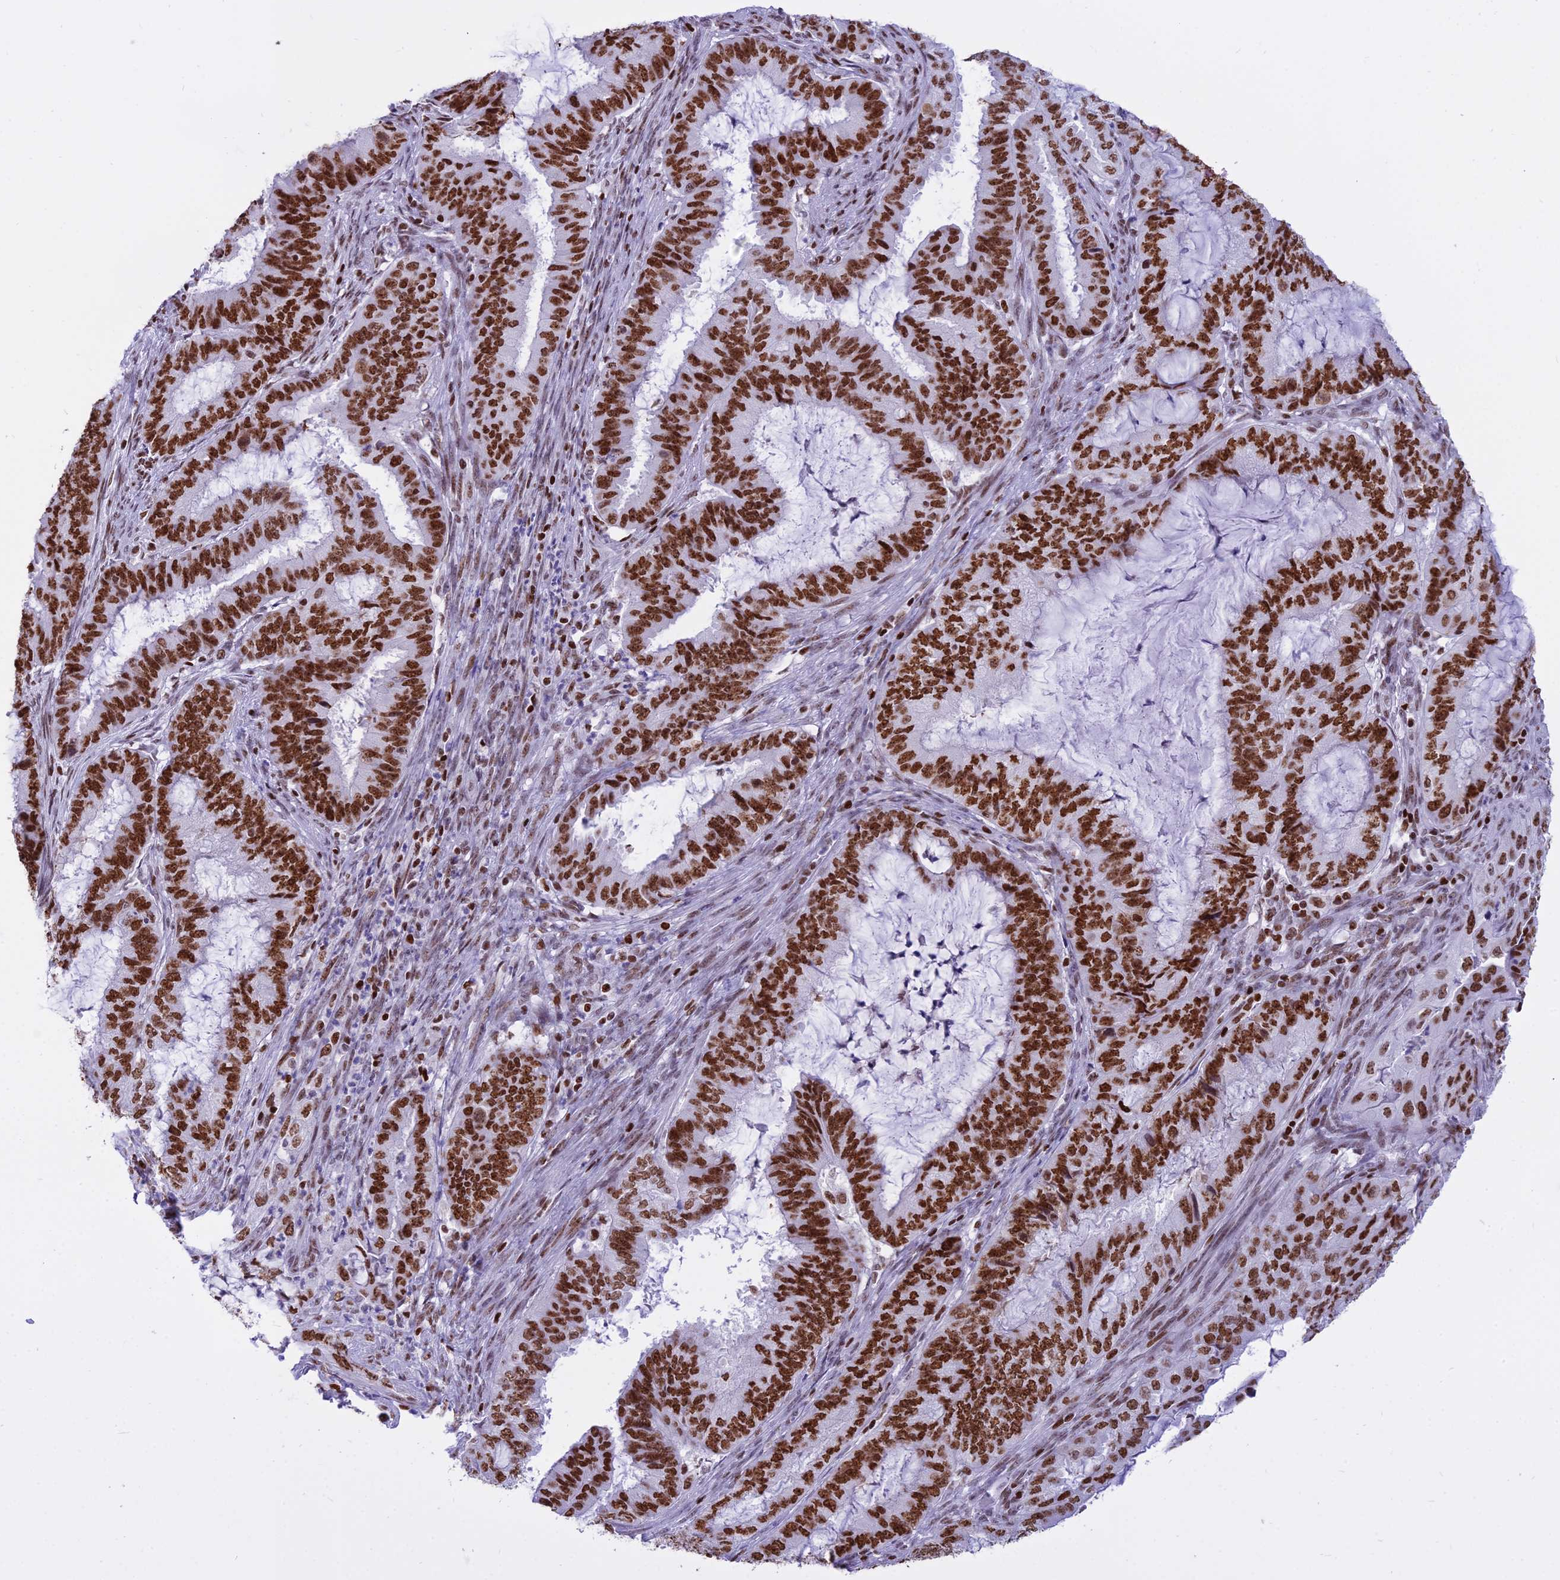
{"staining": {"intensity": "strong", "quantity": ">75%", "location": "nuclear"}, "tissue": "endometrial cancer", "cell_type": "Tumor cells", "image_type": "cancer", "snomed": [{"axis": "morphology", "description": "Adenocarcinoma, NOS"}, {"axis": "topography", "description": "Endometrium"}], "caption": "Immunohistochemistry (IHC) staining of endometrial adenocarcinoma, which reveals high levels of strong nuclear positivity in approximately >75% of tumor cells indicating strong nuclear protein staining. The staining was performed using DAB (brown) for protein detection and nuclei were counterstained in hematoxylin (blue).", "gene": "PARP1", "patient": {"sex": "female", "age": 51}}